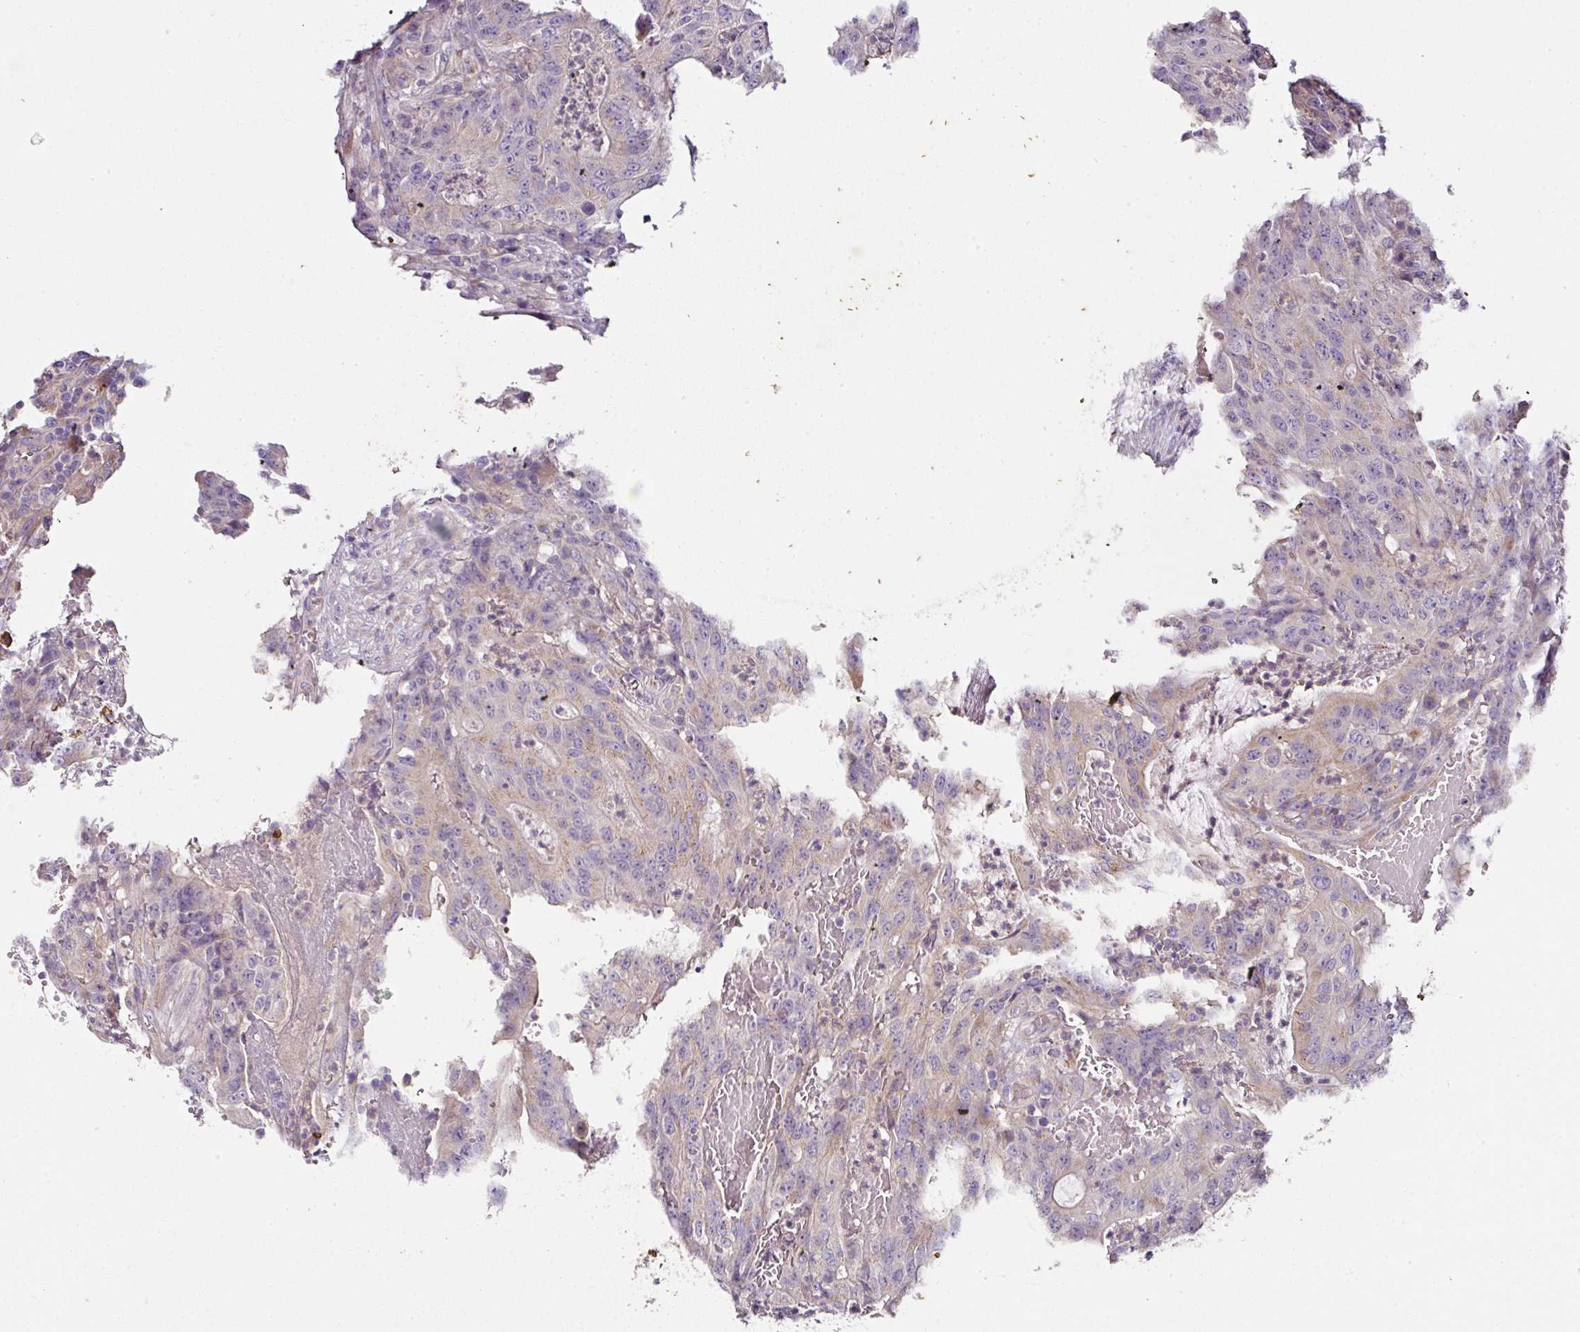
{"staining": {"intensity": "negative", "quantity": "none", "location": "none"}, "tissue": "colorectal cancer", "cell_type": "Tumor cells", "image_type": "cancer", "snomed": [{"axis": "morphology", "description": "Adenocarcinoma, NOS"}, {"axis": "topography", "description": "Colon"}], "caption": "Immunohistochemical staining of colorectal cancer demonstrates no significant positivity in tumor cells. (Stains: DAB (3,3'-diaminobenzidine) immunohistochemistry (IHC) with hematoxylin counter stain, Microscopy: brightfield microscopy at high magnification).", "gene": "SKIC2", "patient": {"sex": "male", "age": 83}}